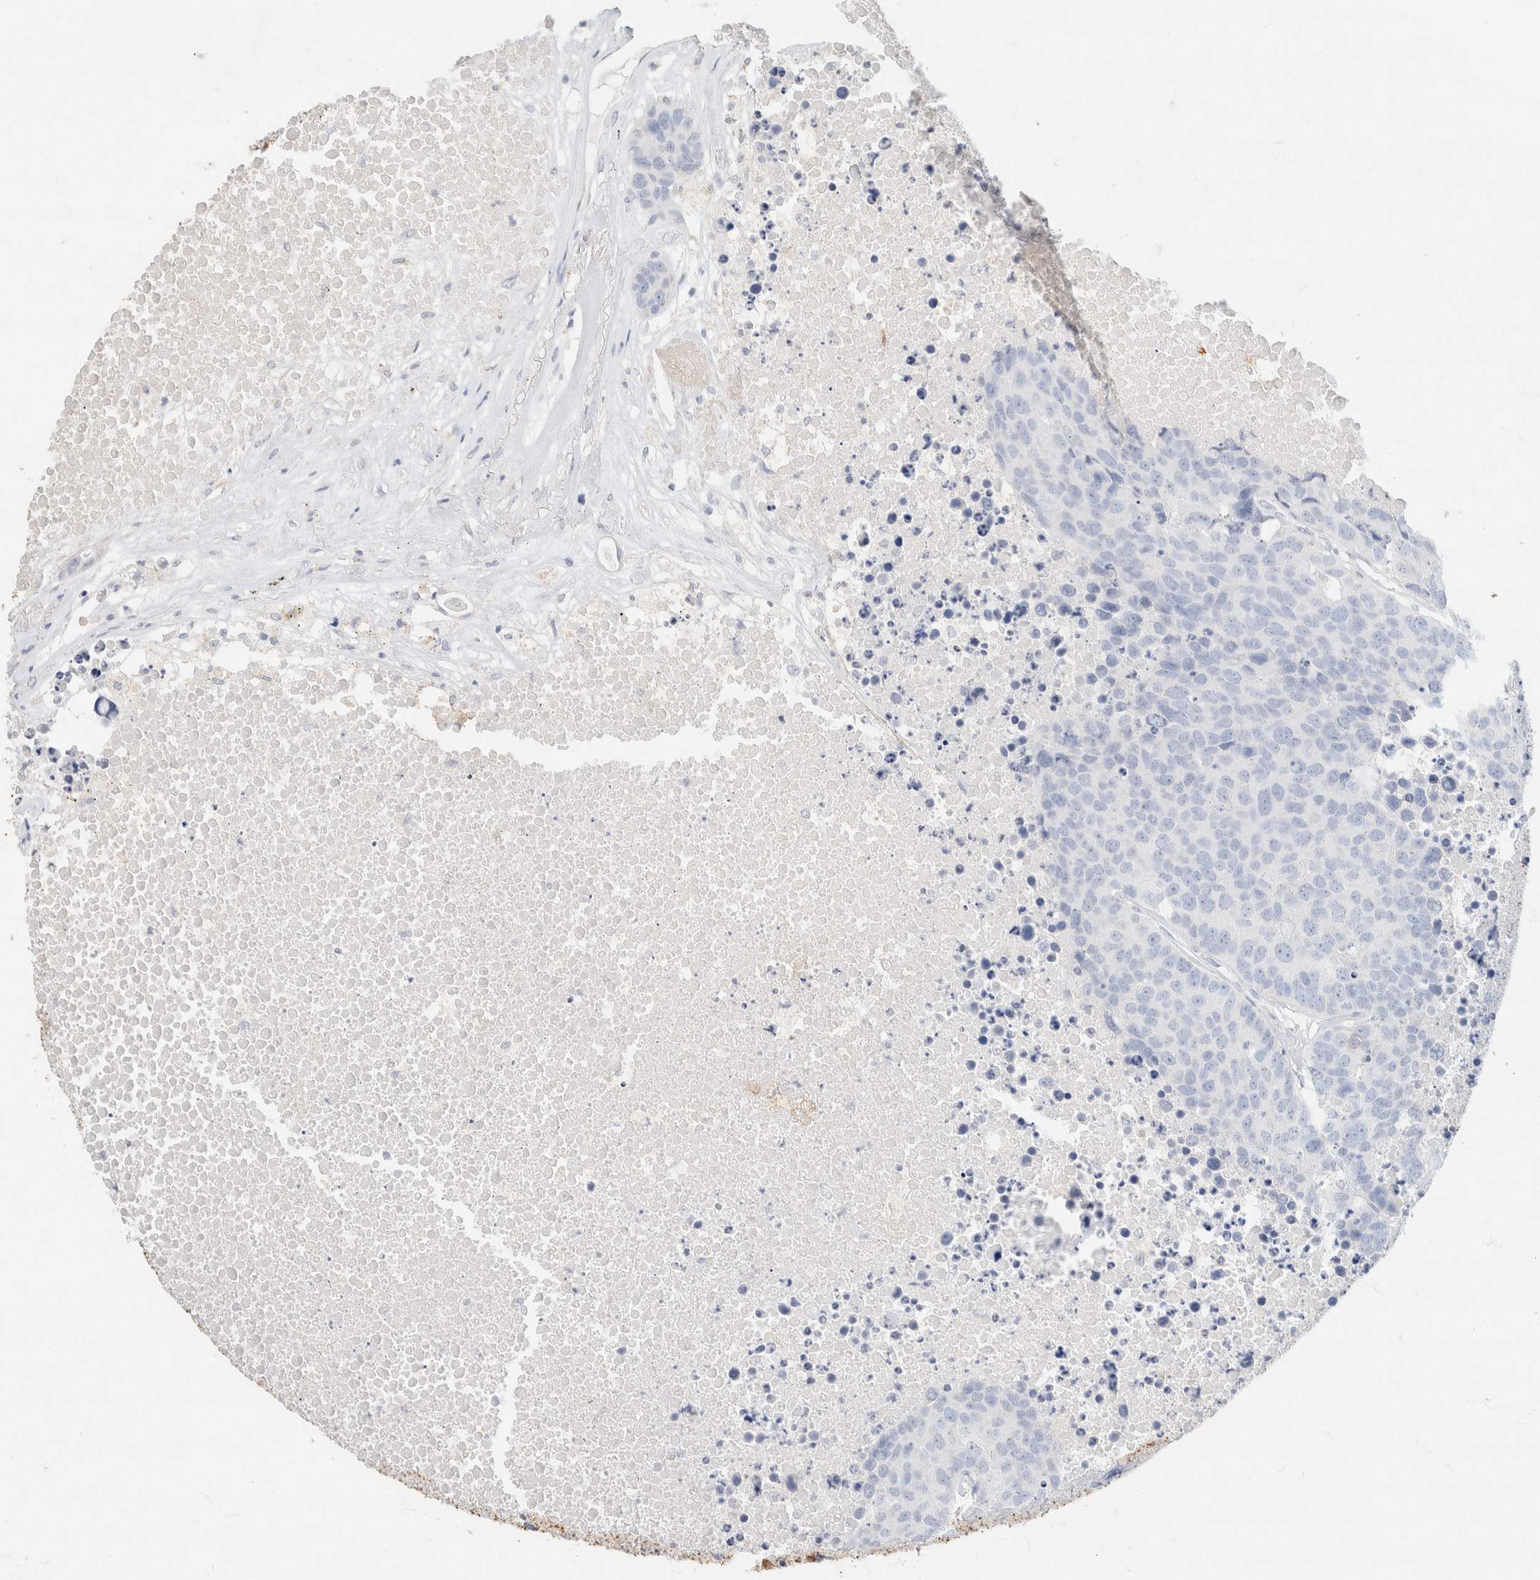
{"staining": {"intensity": "negative", "quantity": "none", "location": "none"}, "tissue": "carcinoid", "cell_type": "Tumor cells", "image_type": "cancer", "snomed": [{"axis": "morphology", "description": "Carcinoid, malignant, NOS"}, {"axis": "topography", "description": "Lung"}], "caption": "IHC of human carcinoid exhibits no expression in tumor cells.", "gene": "CA12", "patient": {"sex": "male", "age": 60}}